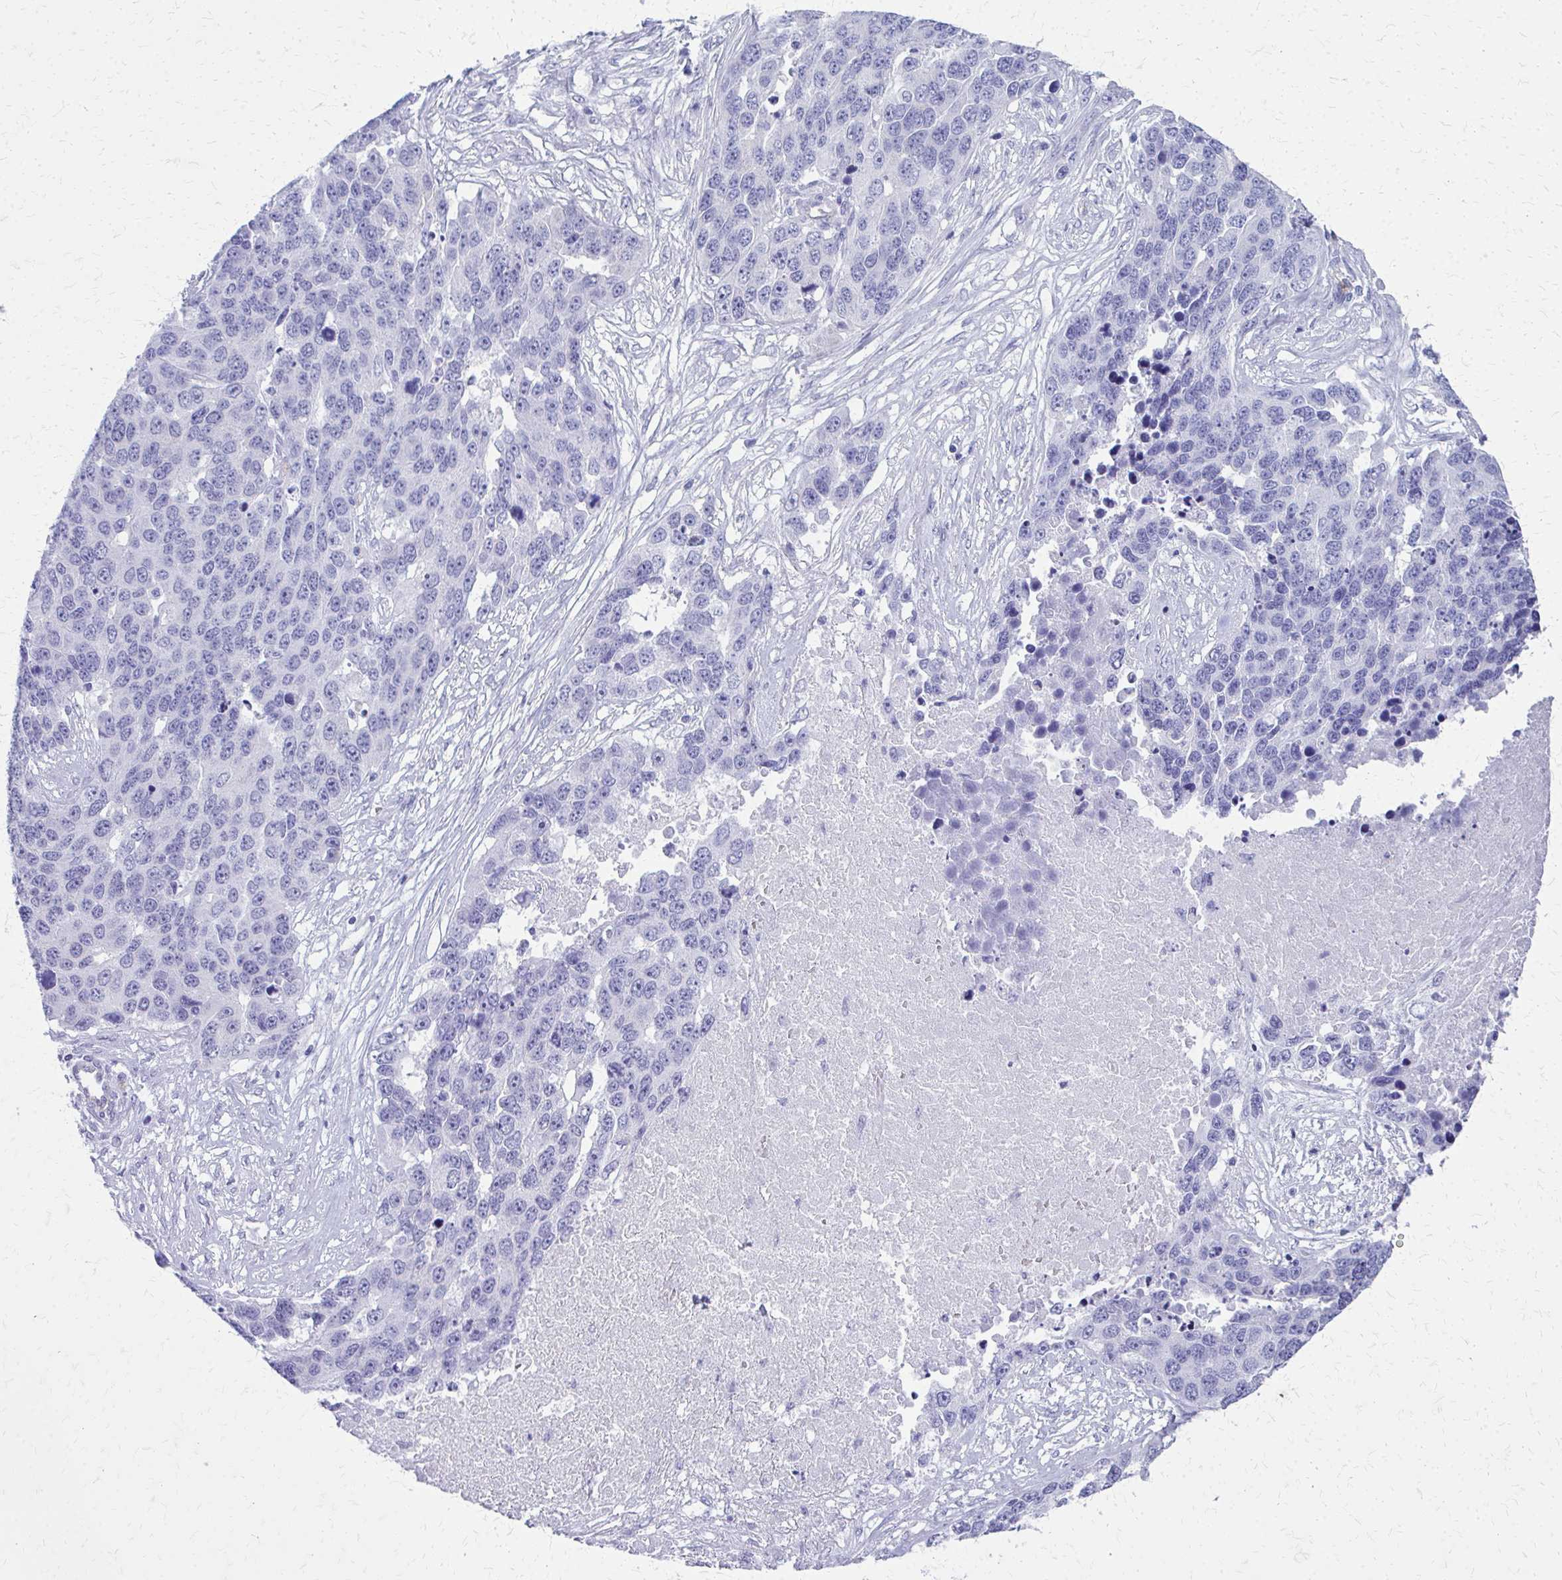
{"staining": {"intensity": "negative", "quantity": "none", "location": "none"}, "tissue": "ovarian cancer", "cell_type": "Tumor cells", "image_type": "cancer", "snomed": [{"axis": "morphology", "description": "Cystadenocarcinoma, serous, NOS"}, {"axis": "topography", "description": "Ovary"}], "caption": "Tumor cells show no significant positivity in serous cystadenocarcinoma (ovarian).", "gene": "TPSG1", "patient": {"sex": "female", "age": 76}}